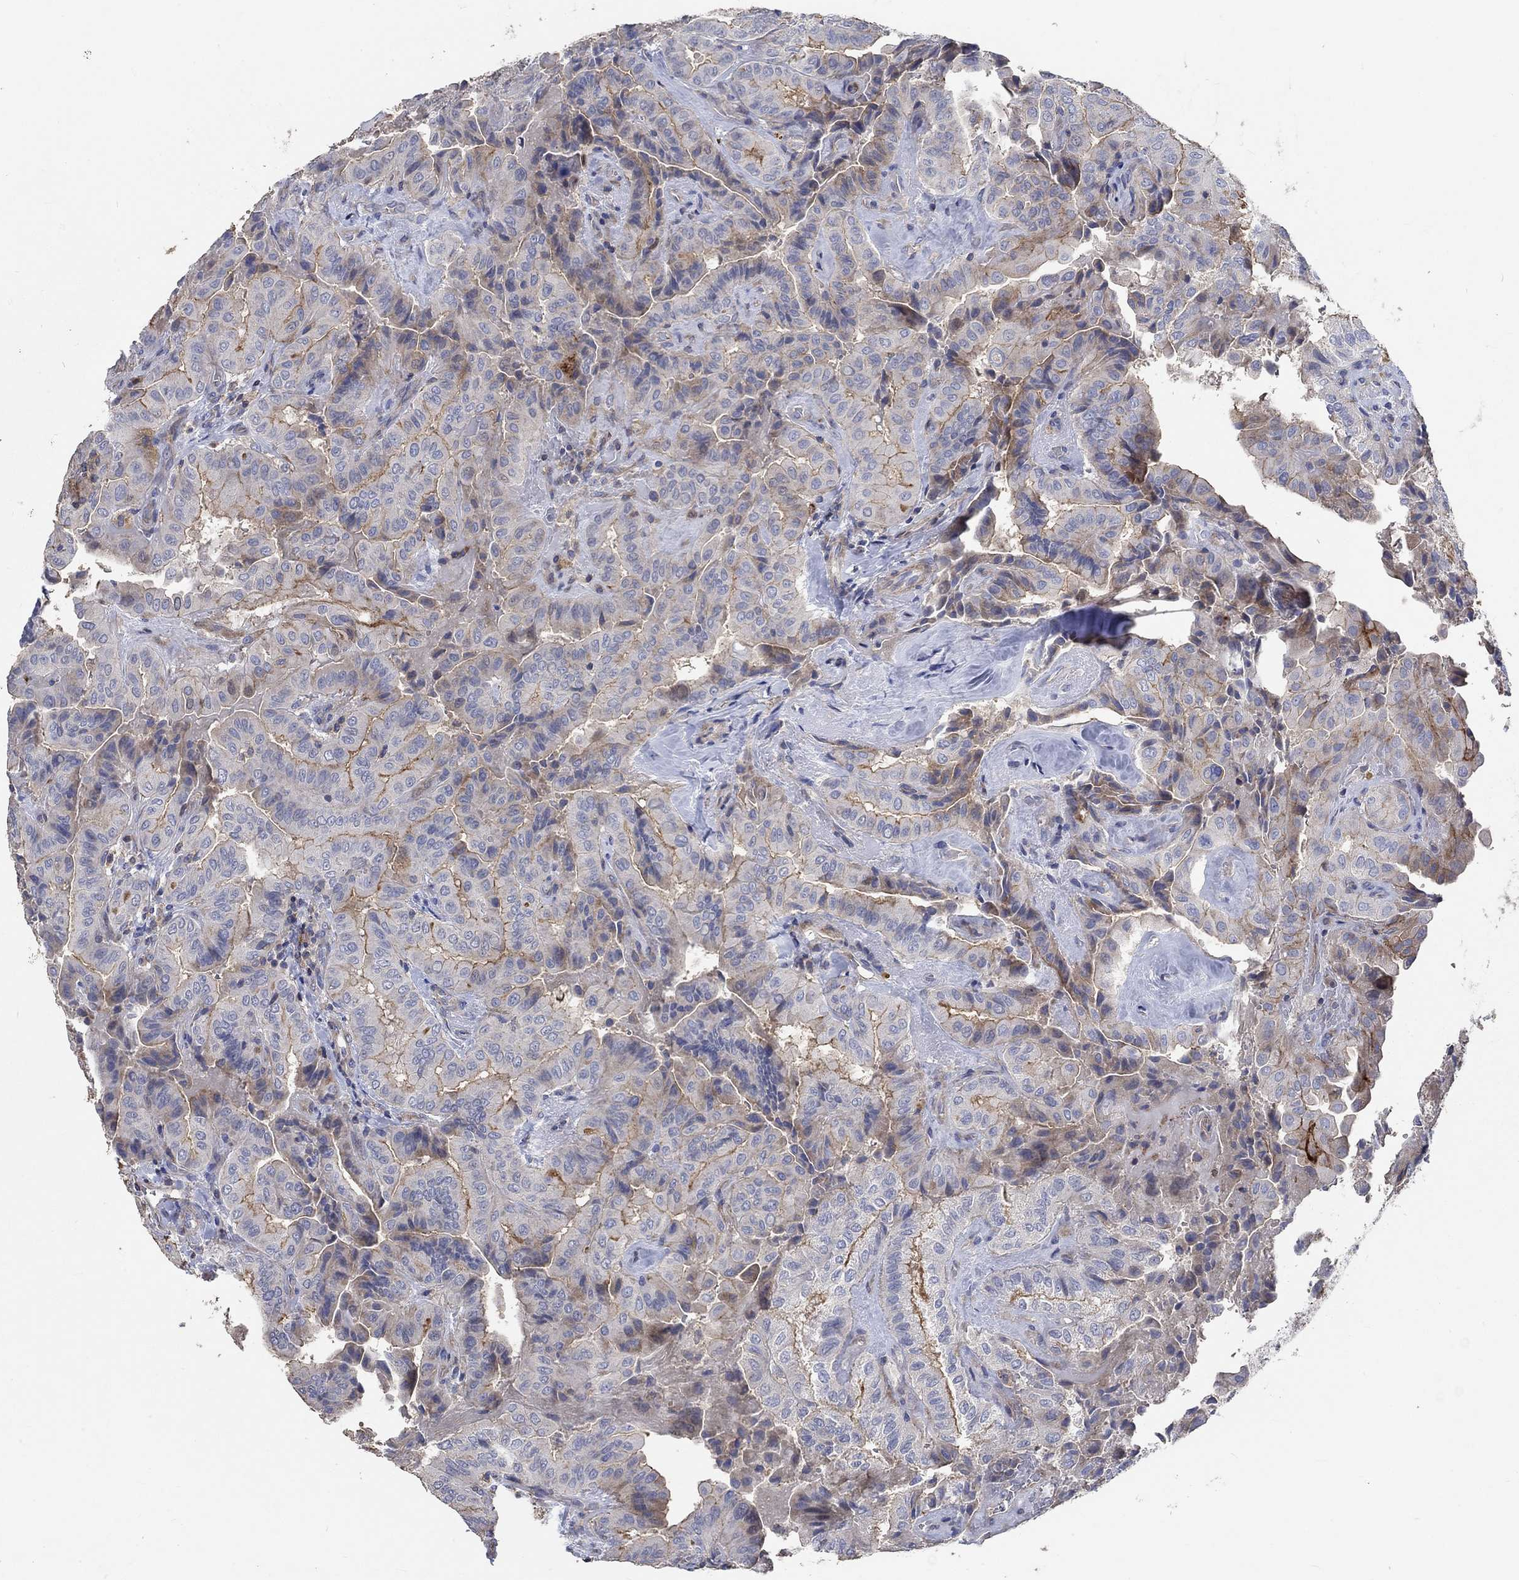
{"staining": {"intensity": "strong", "quantity": ">75%", "location": "cytoplasmic/membranous"}, "tissue": "thyroid cancer", "cell_type": "Tumor cells", "image_type": "cancer", "snomed": [{"axis": "morphology", "description": "Papillary adenocarcinoma, NOS"}, {"axis": "topography", "description": "Thyroid gland"}], "caption": "Protein staining exhibits strong cytoplasmic/membranous staining in approximately >75% of tumor cells in thyroid cancer (papillary adenocarcinoma).", "gene": "TNFAIP8L3", "patient": {"sex": "female", "age": 68}}